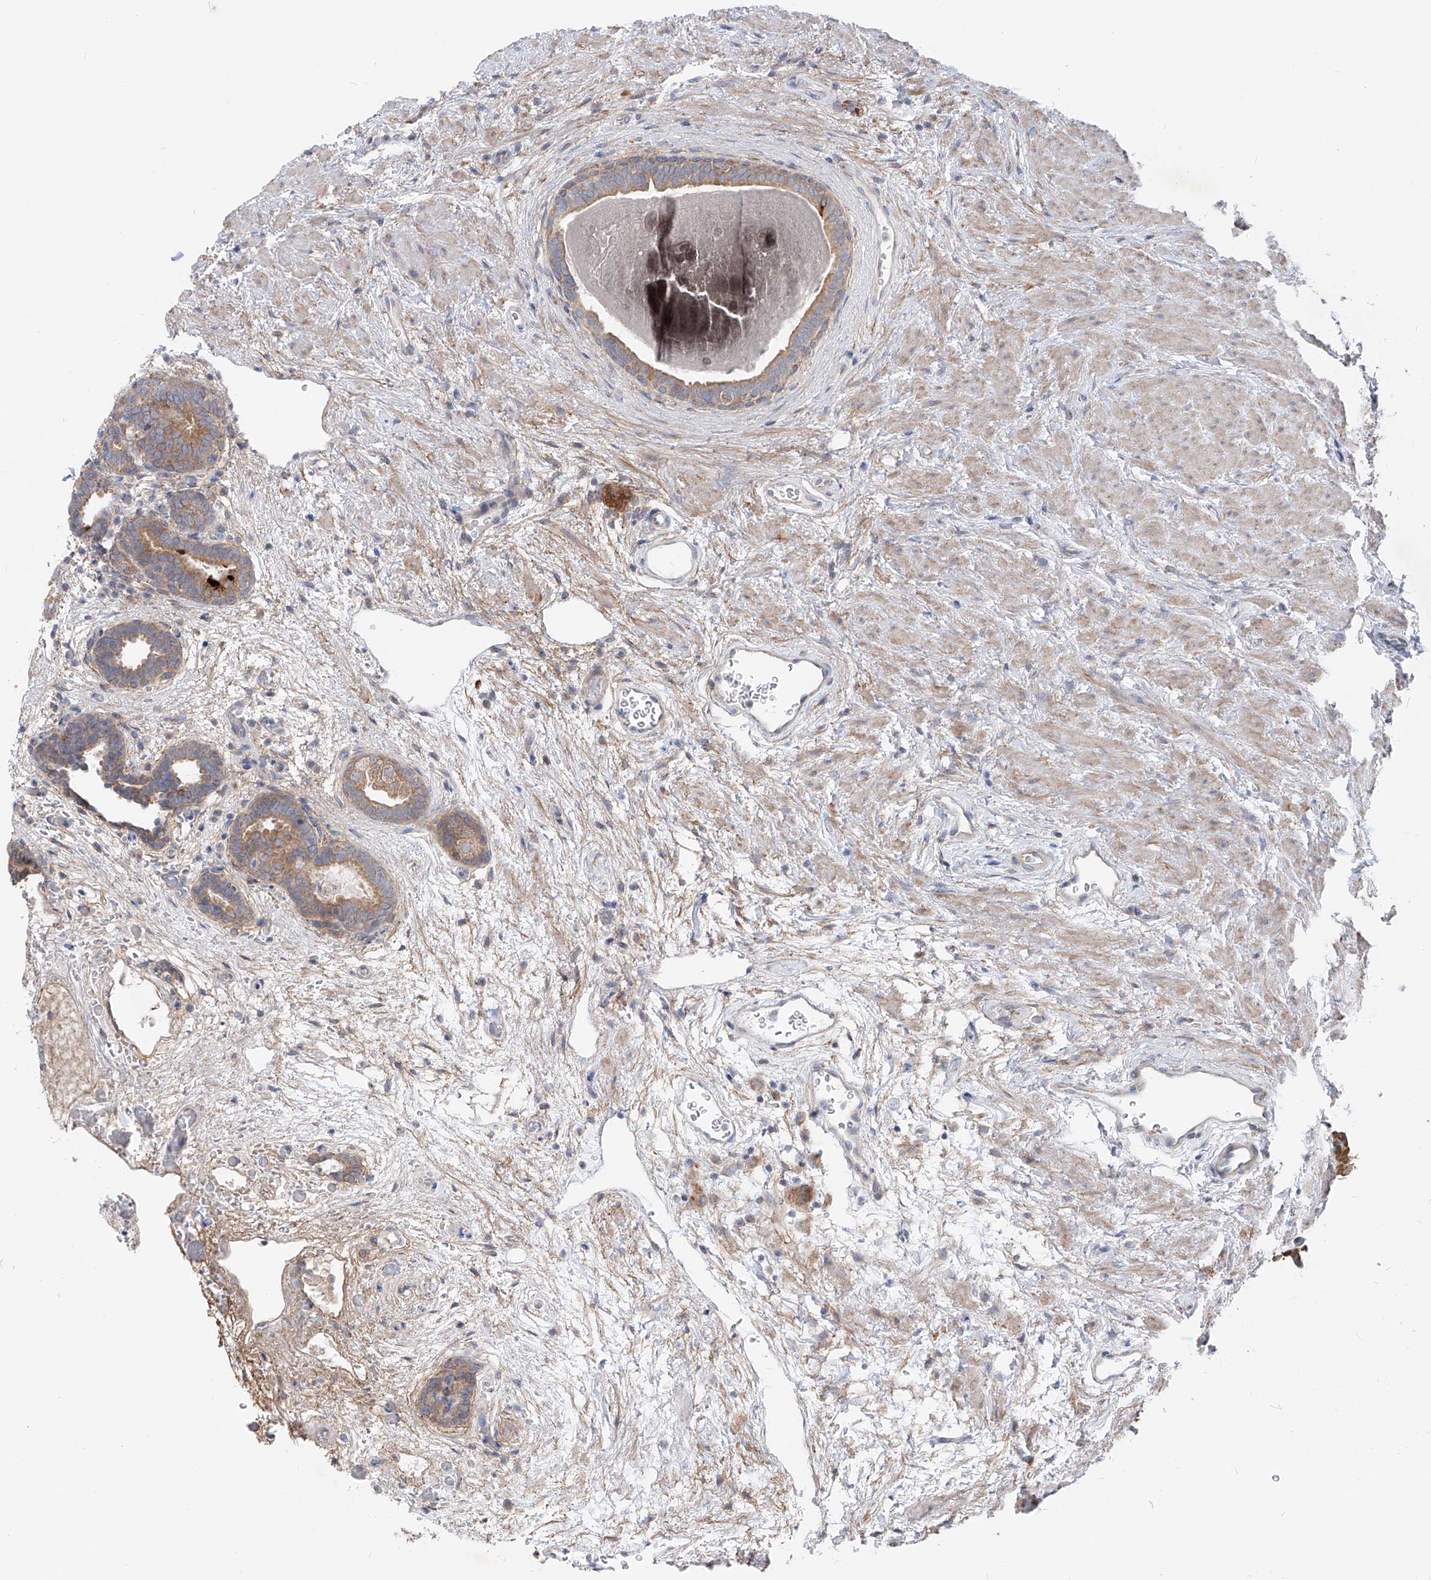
{"staining": {"intensity": "moderate", "quantity": "<25%", "location": "cytoplasmic/membranous"}, "tissue": "prostate", "cell_type": "Glandular cells", "image_type": "normal", "snomed": [{"axis": "morphology", "description": "Normal tissue, NOS"}, {"axis": "topography", "description": "Prostate"}], "caption": "A micrograph of prostate stained for a protein shows moderate cytoplasmic/membranous brown staining in glandular cells.", "gene": "UFL1", "patient": {"sex": "male", "age": 48}}